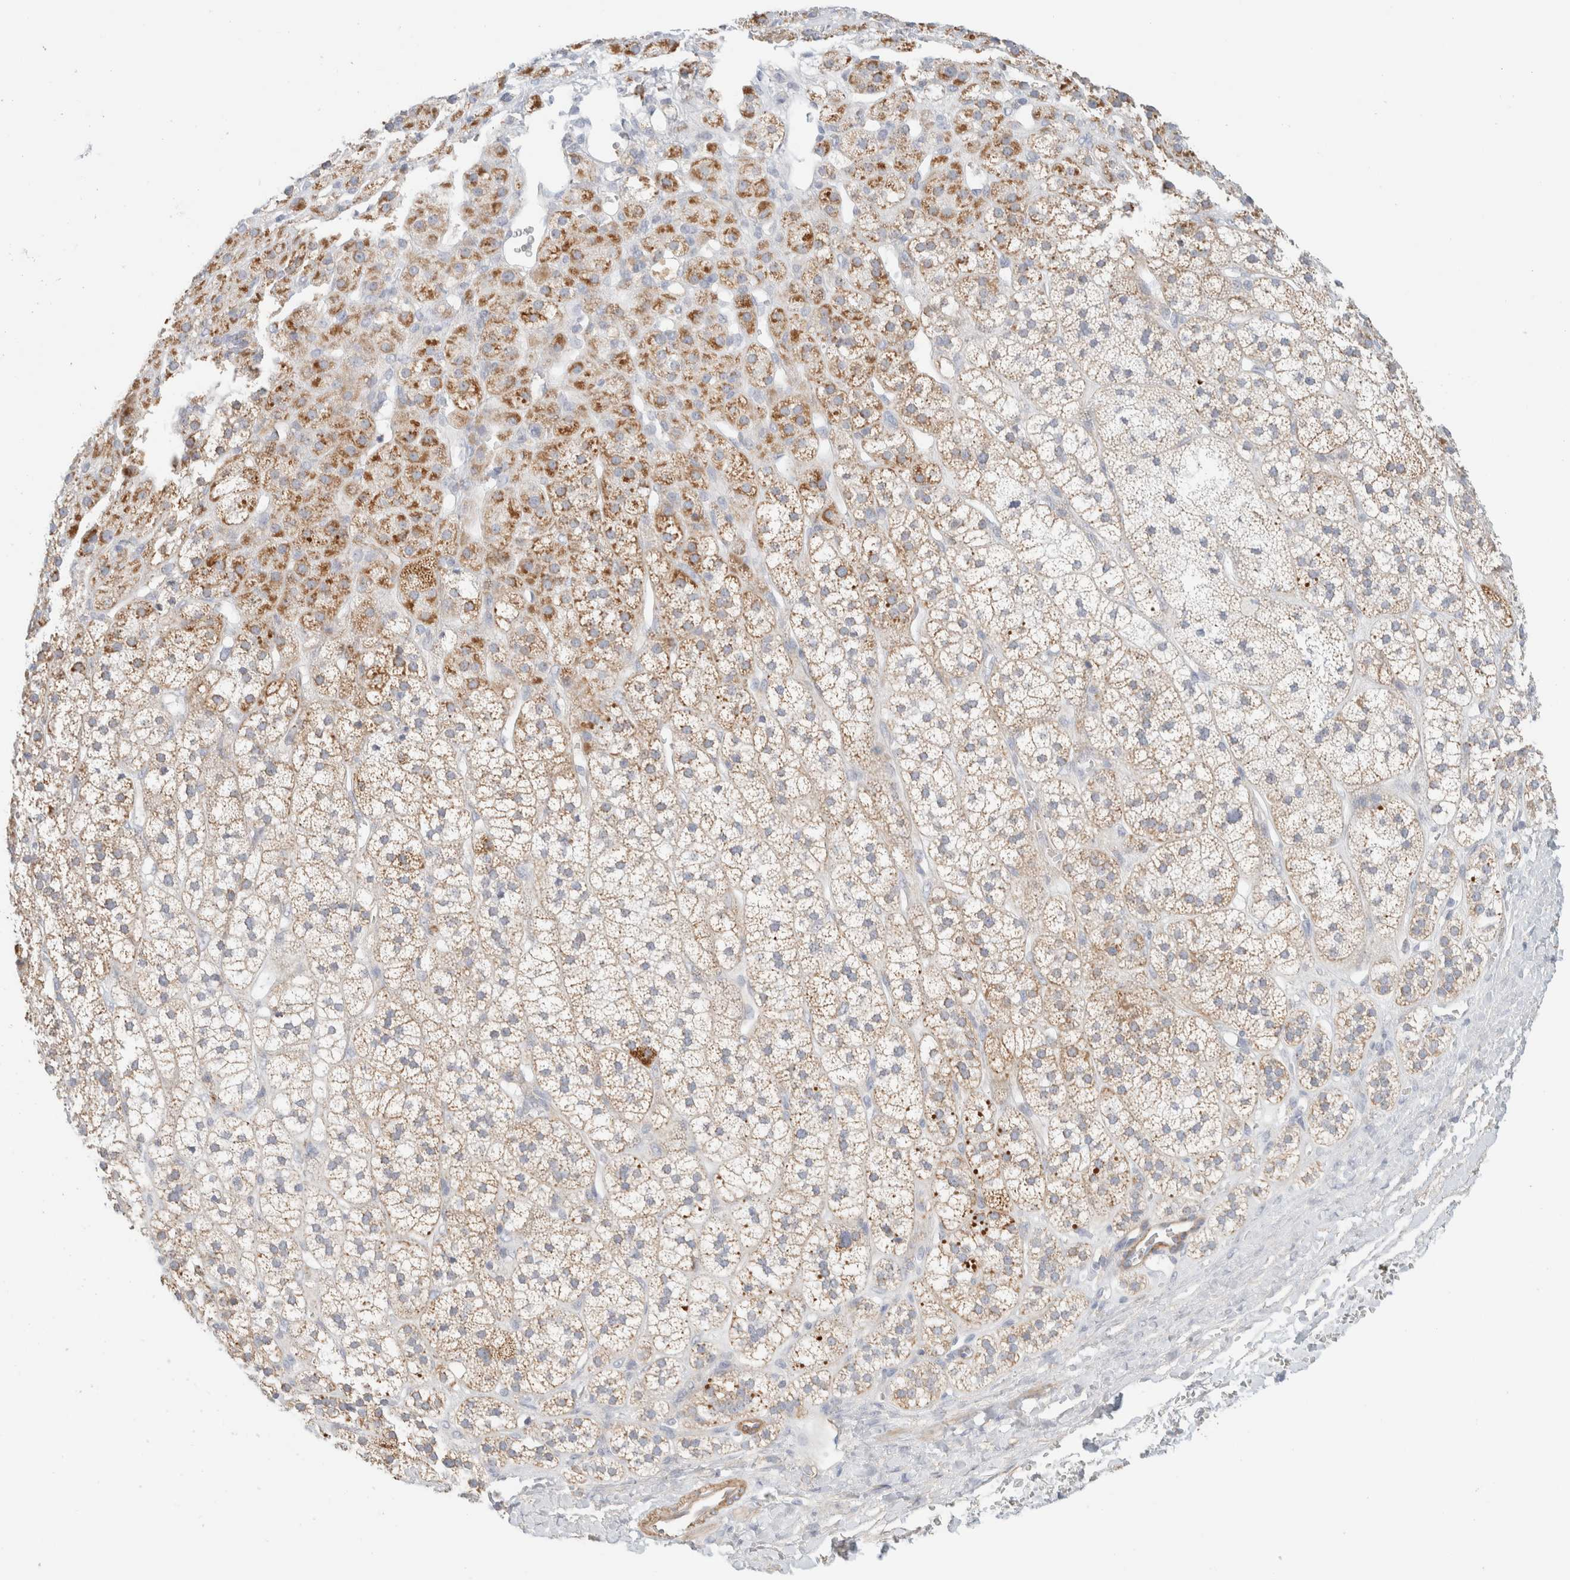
{"staining": {"intensity": "moderate", "quantity": ">75%", "location": "cytoplasmic/membranous"}, "tissue": "adrenal gland", "cell_type": "Glandular cells", "image_type": "normal", "snomed": [{"axis": "morphology", "description": "Normal tissue, NOS"}, {"axis": "topography", "description": "Adrenal gland"}], "caption": "Normal adrenal gland shows moderate cytoplasmic/membranous positivity in about >75% of glandular cells.", "gene": "MRM3", "patient": {"sex": "male", "age": 56}}